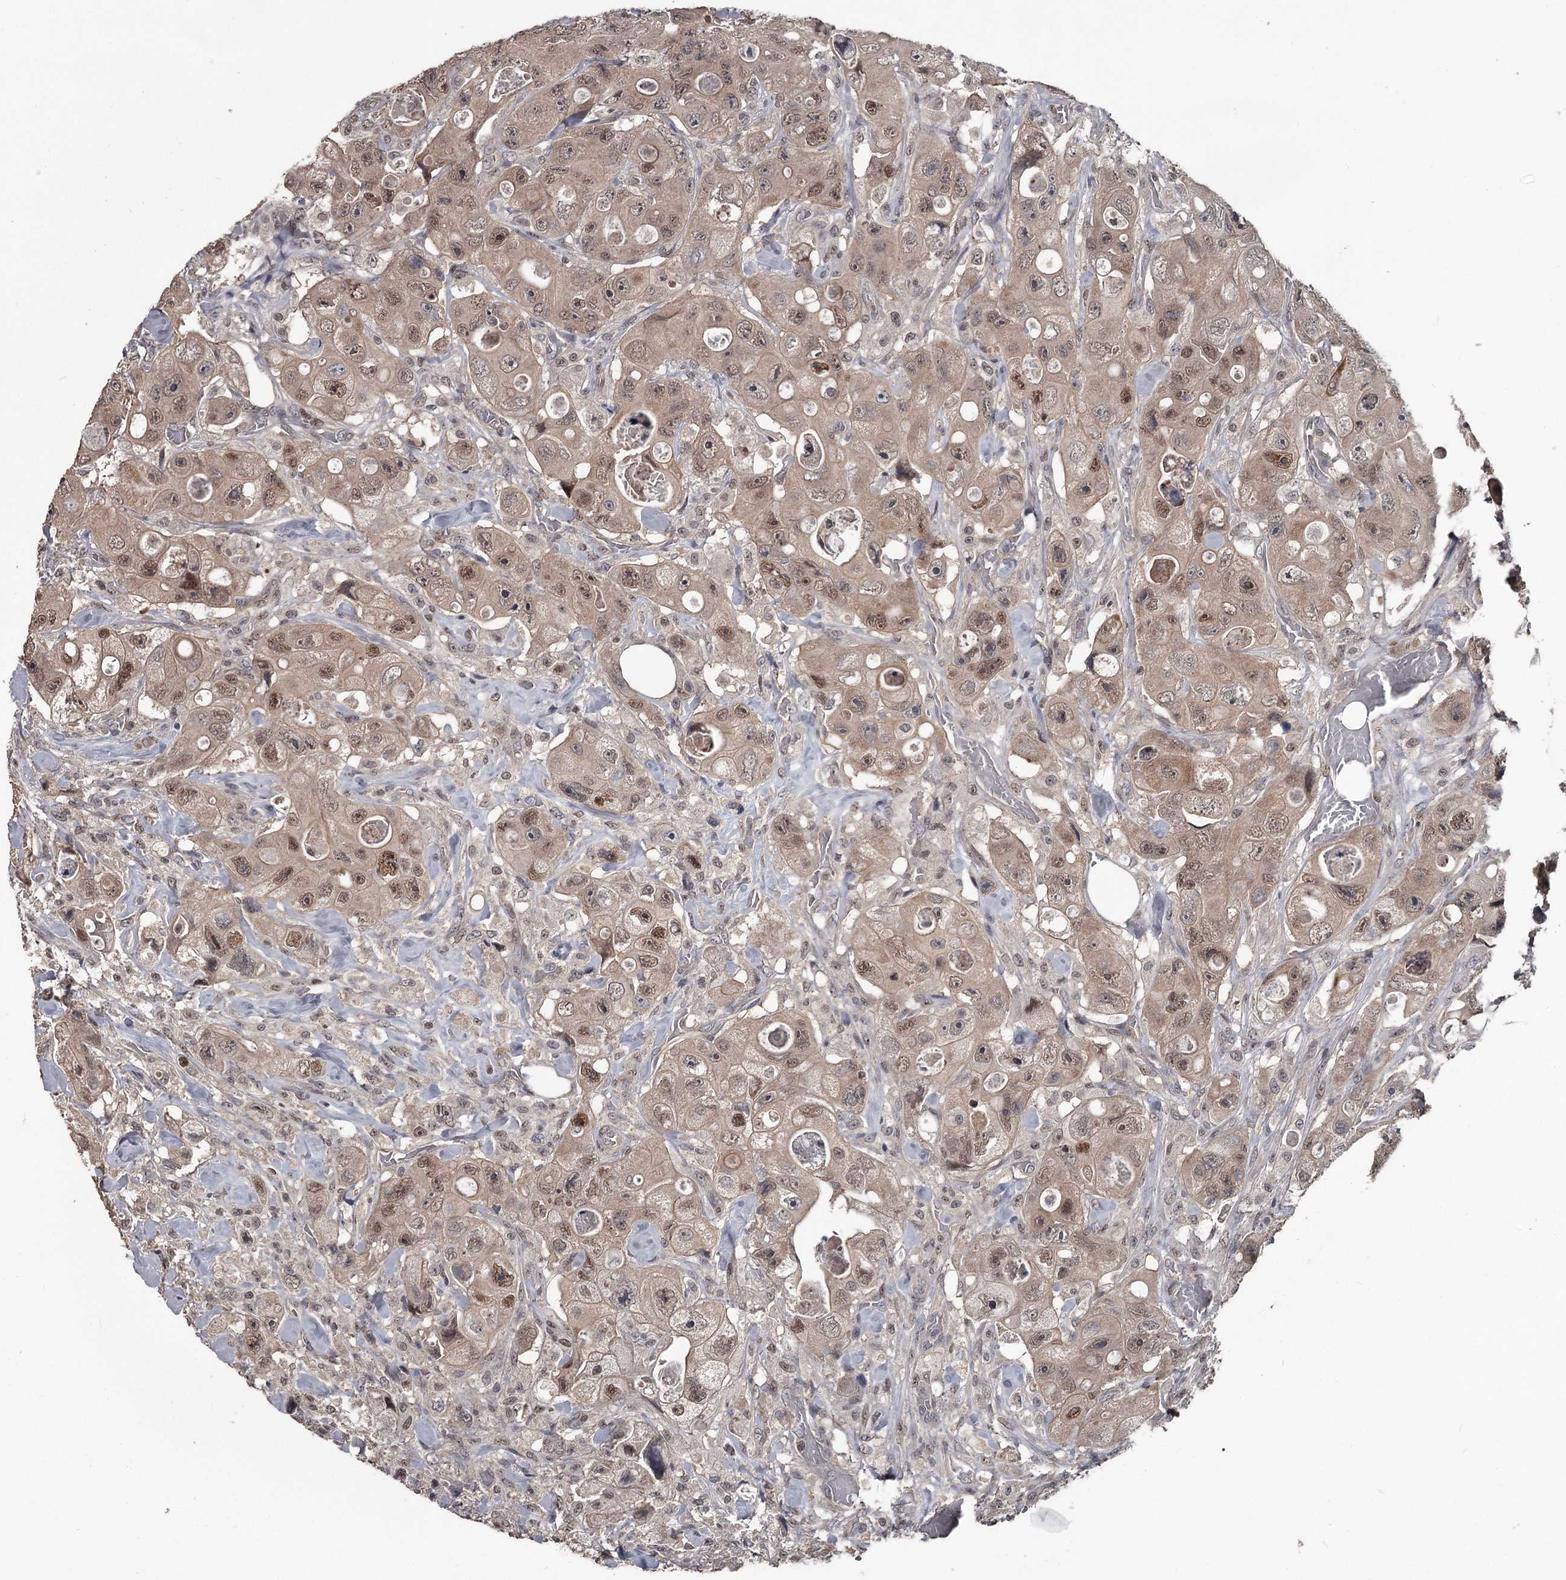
{"staining": {"intensity": "moderate", "quantity": ">75%", "location": "nuclear"}, "tissue": "colorectal cancer", "cell_type": "Tumor cells", "image_type": "cancer", "snomed": [{"axis": "morphology", "description": "Adenocarcinoma, NOS"}, {"axis": "topography", "description": "Colon"}], "caption": "Colorectal cancer (adenocarcinoma) stained with DAB (3,3'-diaminobenzidine) immunohistochemistry reveals medium levels of moderate nuclear staining in about >75% of tumor cells.", "gene": "PRPF40B", "patient": {"sex": "female", "age": 46}}